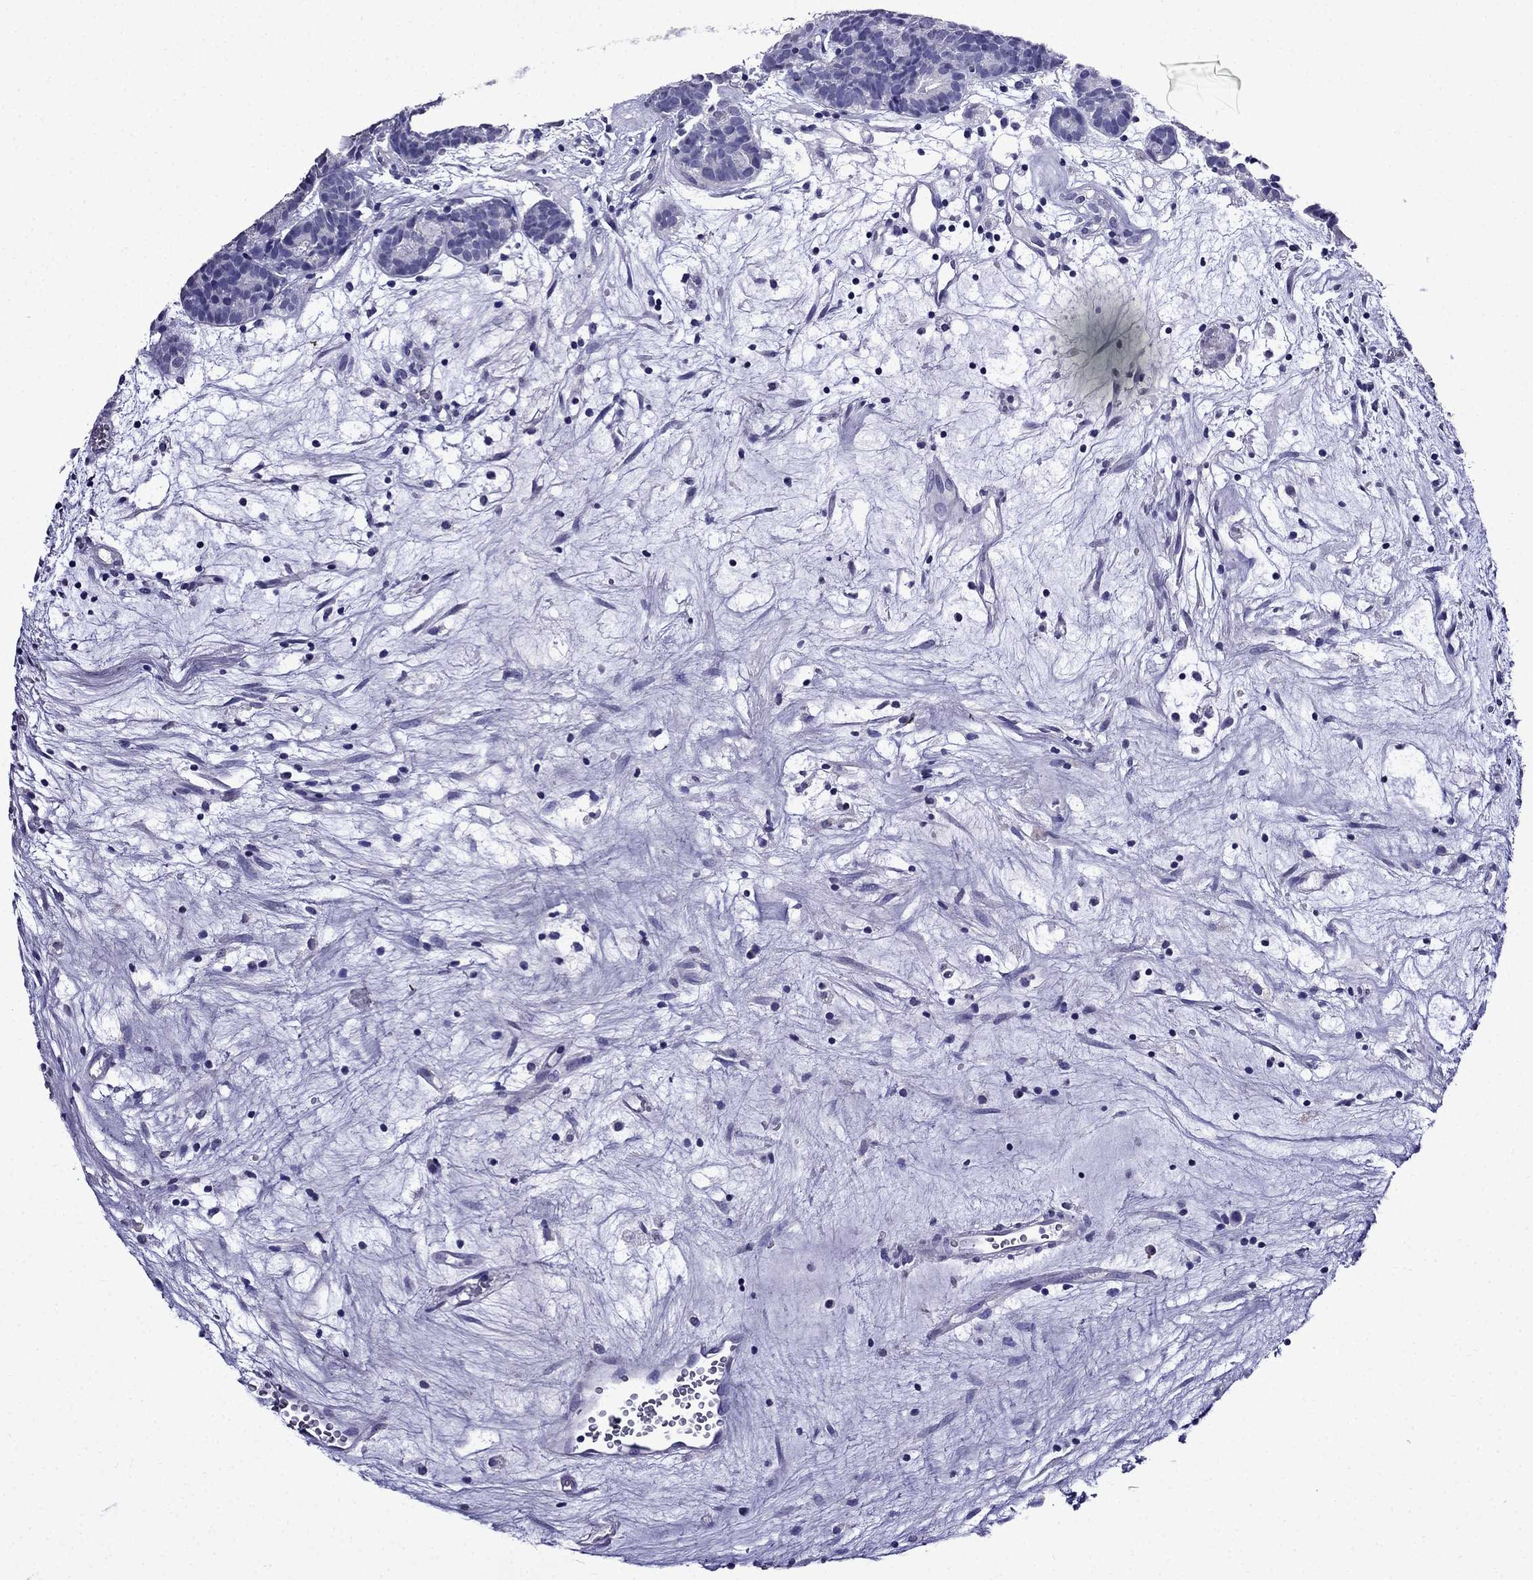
{"staining": {"intensity": "negative", "quantity": "none", "location": "none"}, "tissue": "head and neck cancer", "cell_type": "Tumor cells", "image_type": "cancer", "snomed": [{"axis": "morphology", "description": "Adenocarcinoma, NOS"}, {"axis": "topography", "description": "Head-Neck"}], "caption": "Immunohistochemistry image of head and neck cancer (adenocarcinoma) stained for a protein (brown), which exhibits no staining in tumor cells. (DAB IHC, high magnification).", "gene": "DNAH17", "patient": {"sex": "female", "age": 81}}